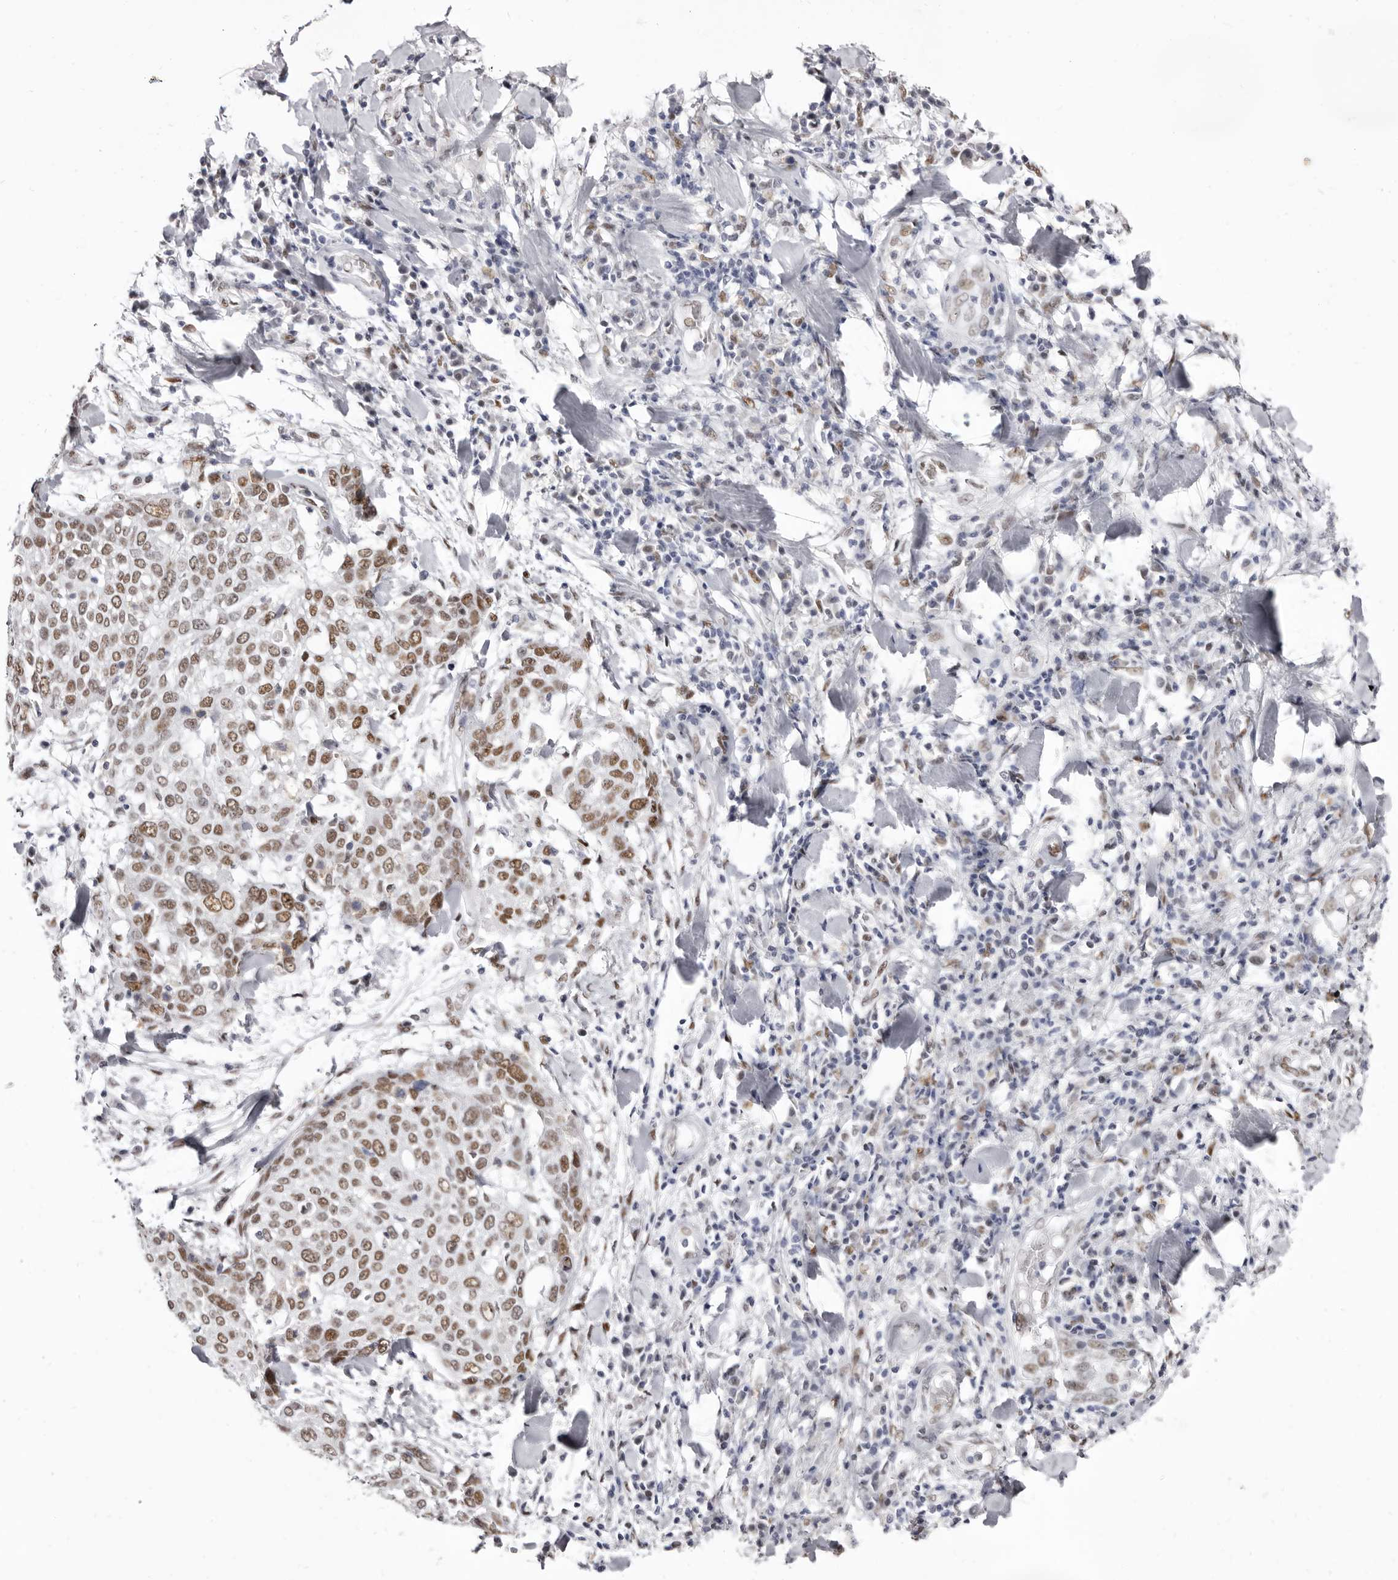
{"staining": {"intensity": "moderate", "quantity": ">75%", "location": "nuclear"}, "tissue": "lung cancer", "cell_type": "Tumor cells", "image_type": "cancer", "snomed": [{"axis": "morphology", "description": "Squamous cell carcinoma, NOS"}, {"axis": "topography", "description": "Lung"}], "caption": "A brown stain highlights moderate nuclear positivity of a protein in human squamous cell carcinoma (lung) tumor cells. (Brightfield microscopy of DAB IHC at high magnification).", "gene": "ZNF326", "patient": {"sex": "male", "age": 65}}